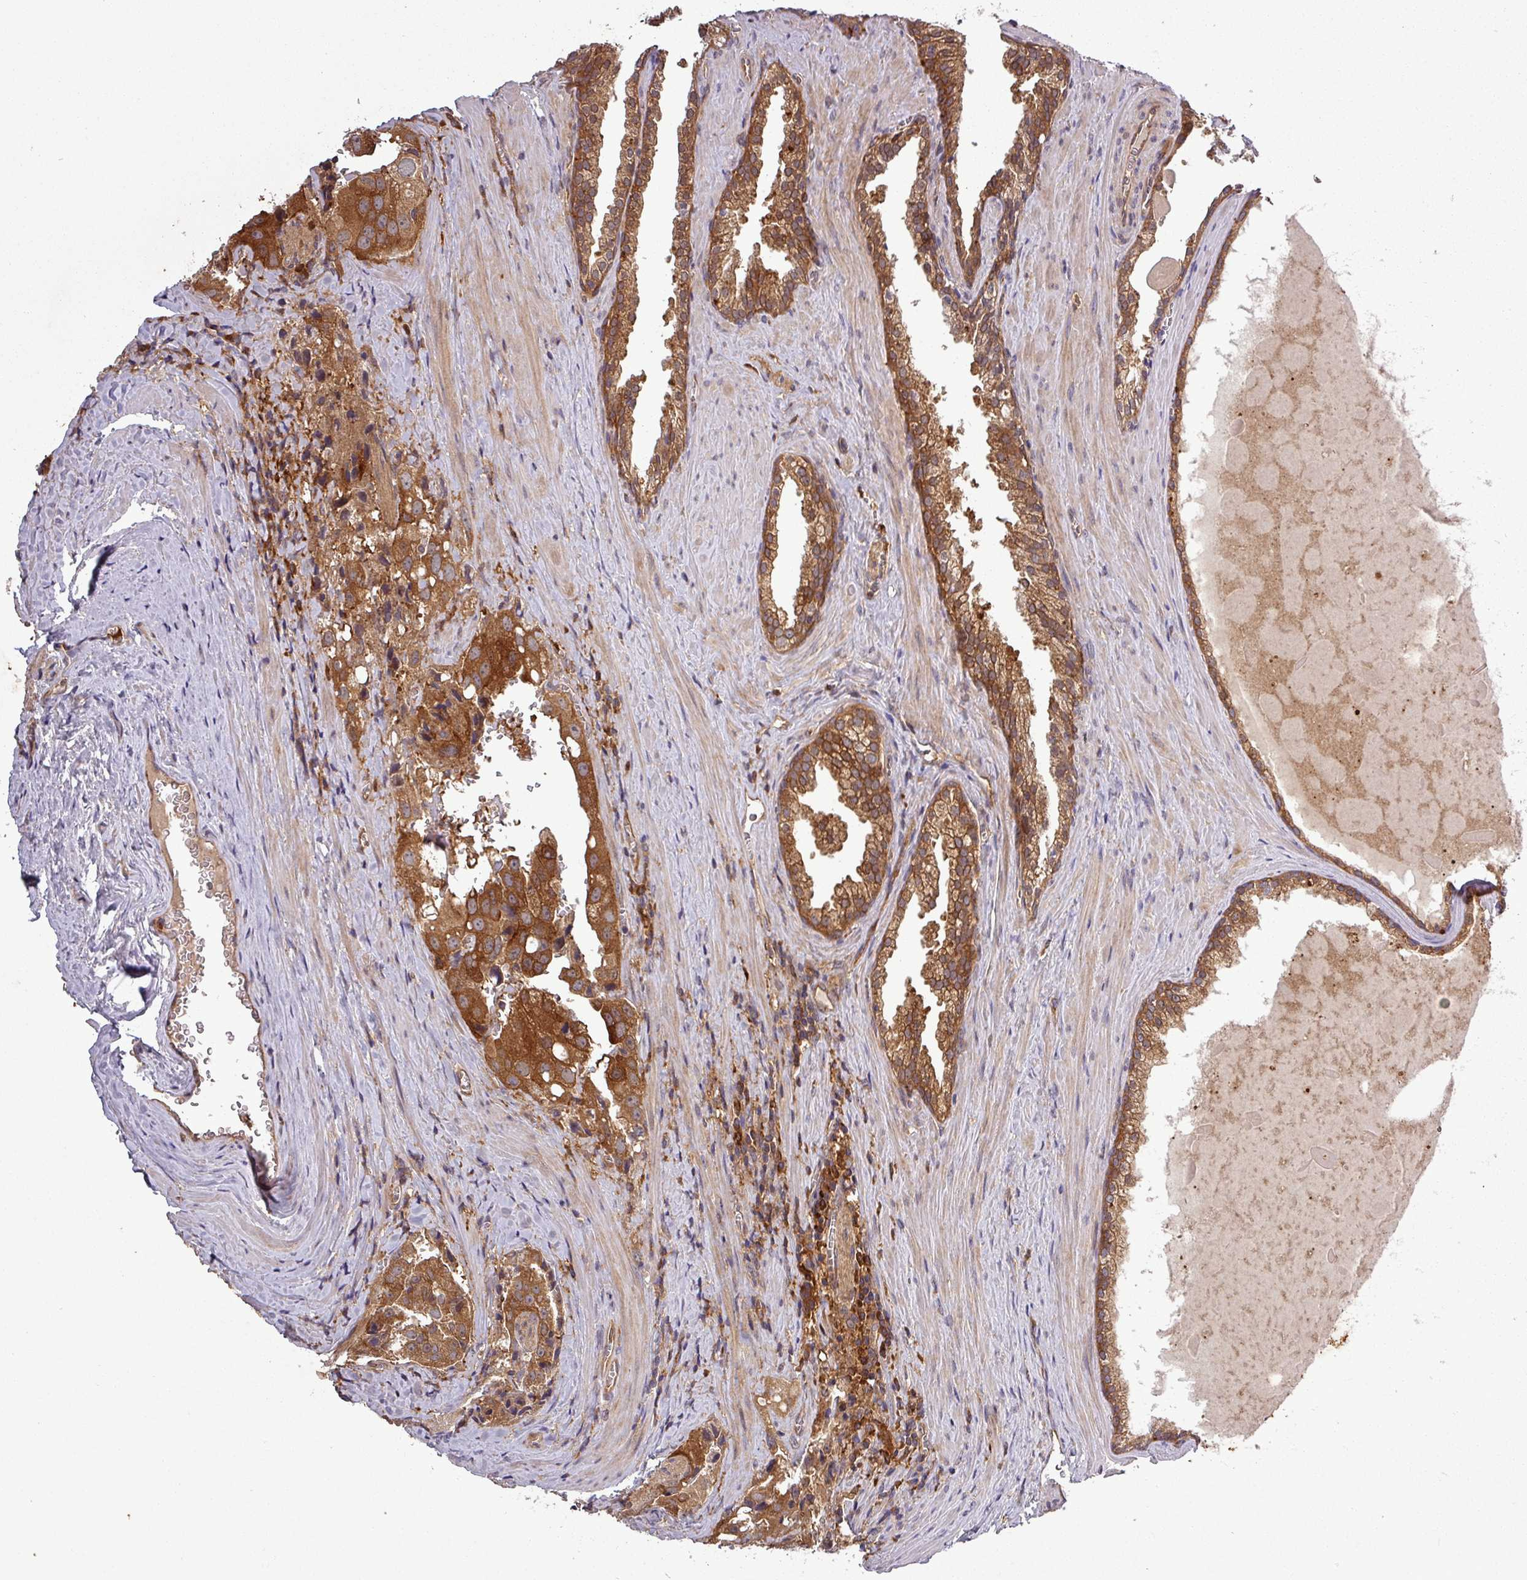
{"staining": {"intensity": "strong", "quantity": ">75%", "location": "cytoplasmic/membranous"}, "tissue": "prostate cancer", "cell_type": "Tumor cells", "image_type": "cancer", "snomed": [{"axis": "morphology", "description": "Adenocarcinoma, High grade"}, {"axis": "topography", "description": "Prostate"}], "caption": "Human prostate cancer (adenocarcinoma (high-grade)) stained with a protein marker displays strong staining in tumor cells.", "gene": "SIRPB2", "patient": {"sex": "male", "age": 68}}